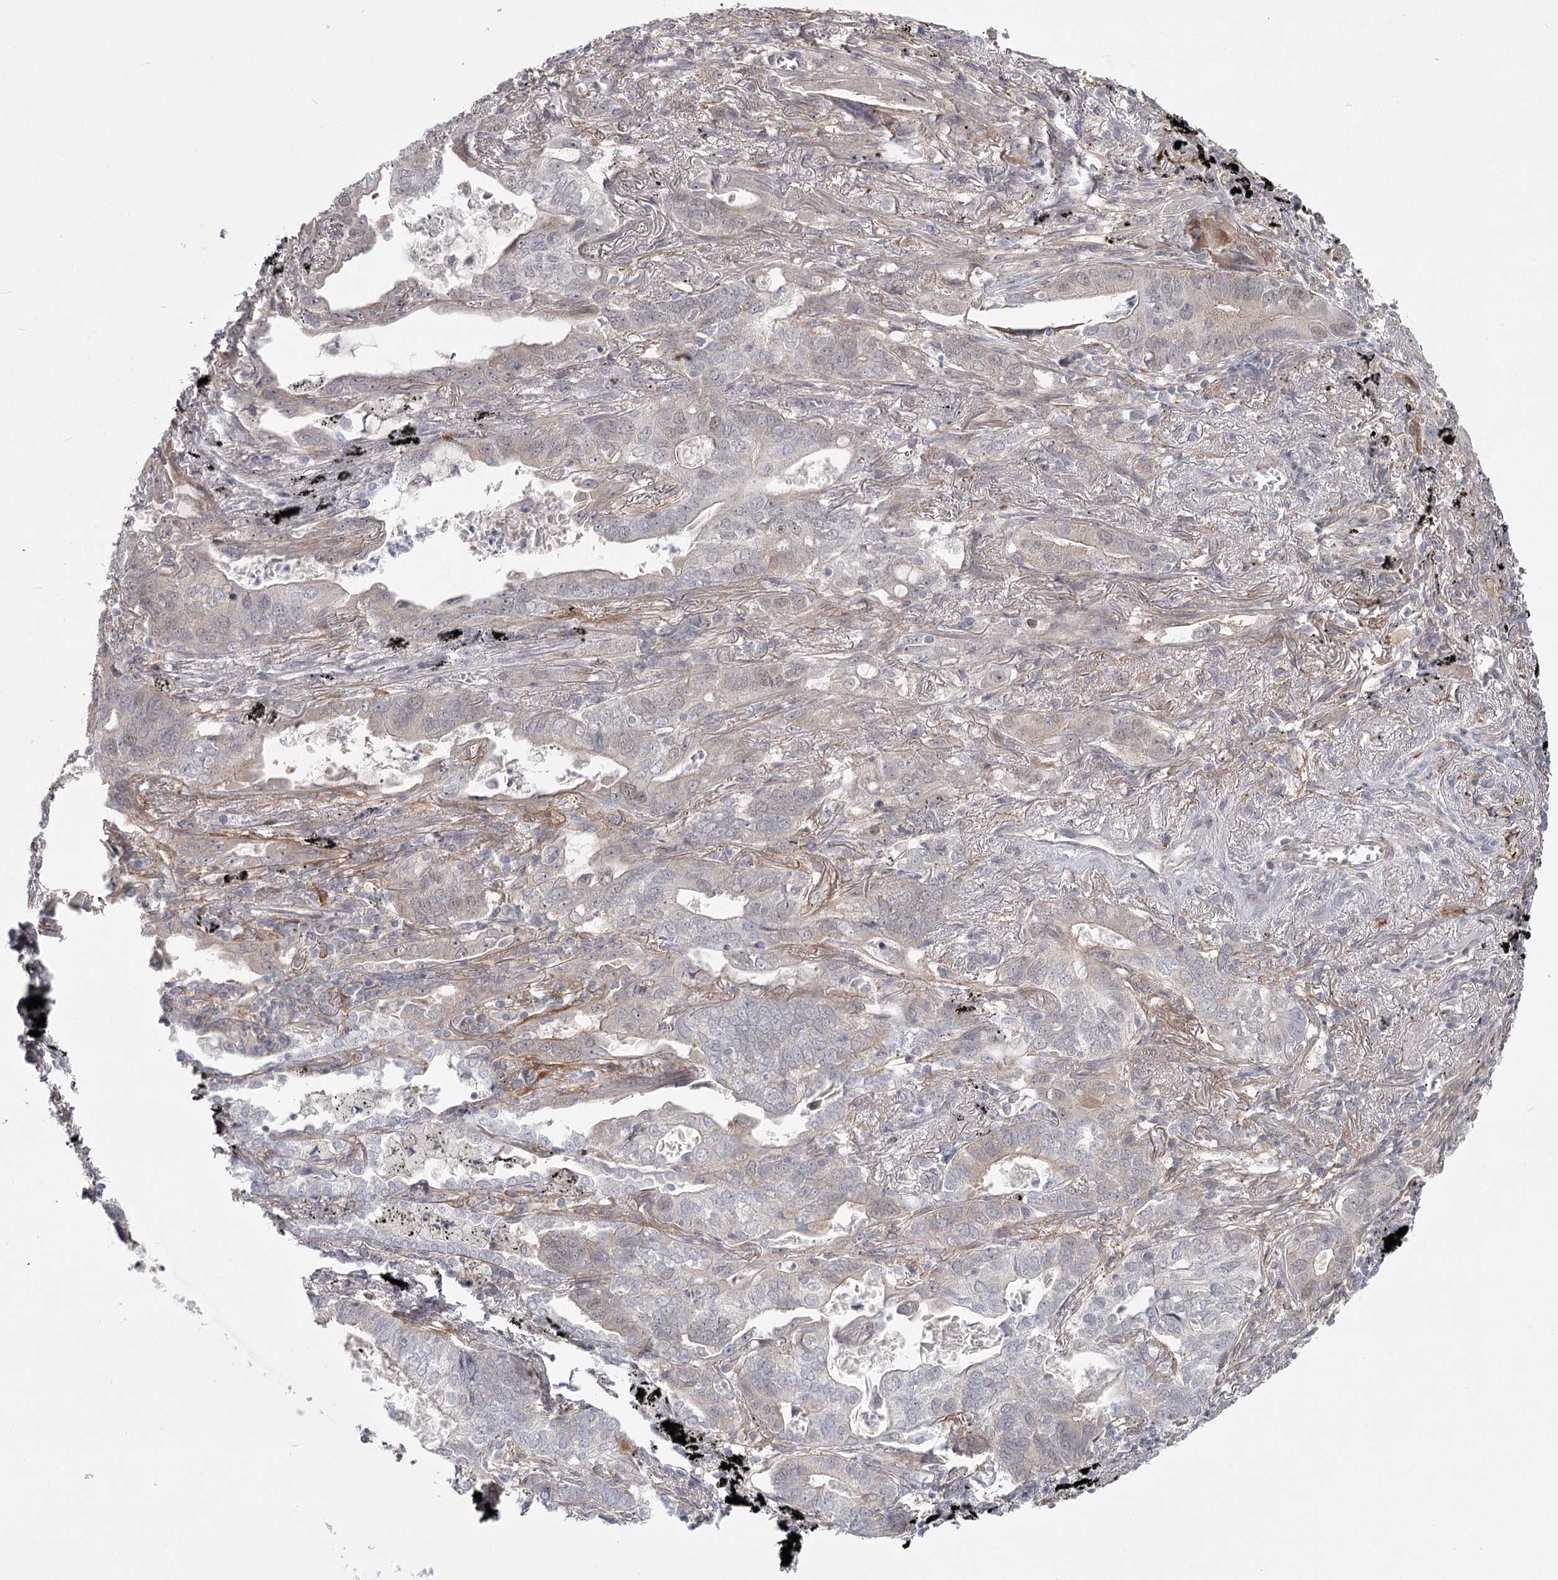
{"staining": {"intensity": "moderate", "quantity": "<25%", "location": "cytoplasmic/membranous"}, "tissue": "lung cancer", "cell_type": "Tumor cells", "image_type": "cancer", "snomed": [{"axis": "morphology", "description": "Adenocarcinoma, NOS"}, {"axis": "topography", "description": "Lung"}], "caption": "Human adenocarcinoma (lung) stained with a brown dye reveals moderate cytoplasmic/membranous positive positivity in about <25% of tumor cells.", "gene": "CCNG2", "patient": {"sex": "male", "age": 67}}